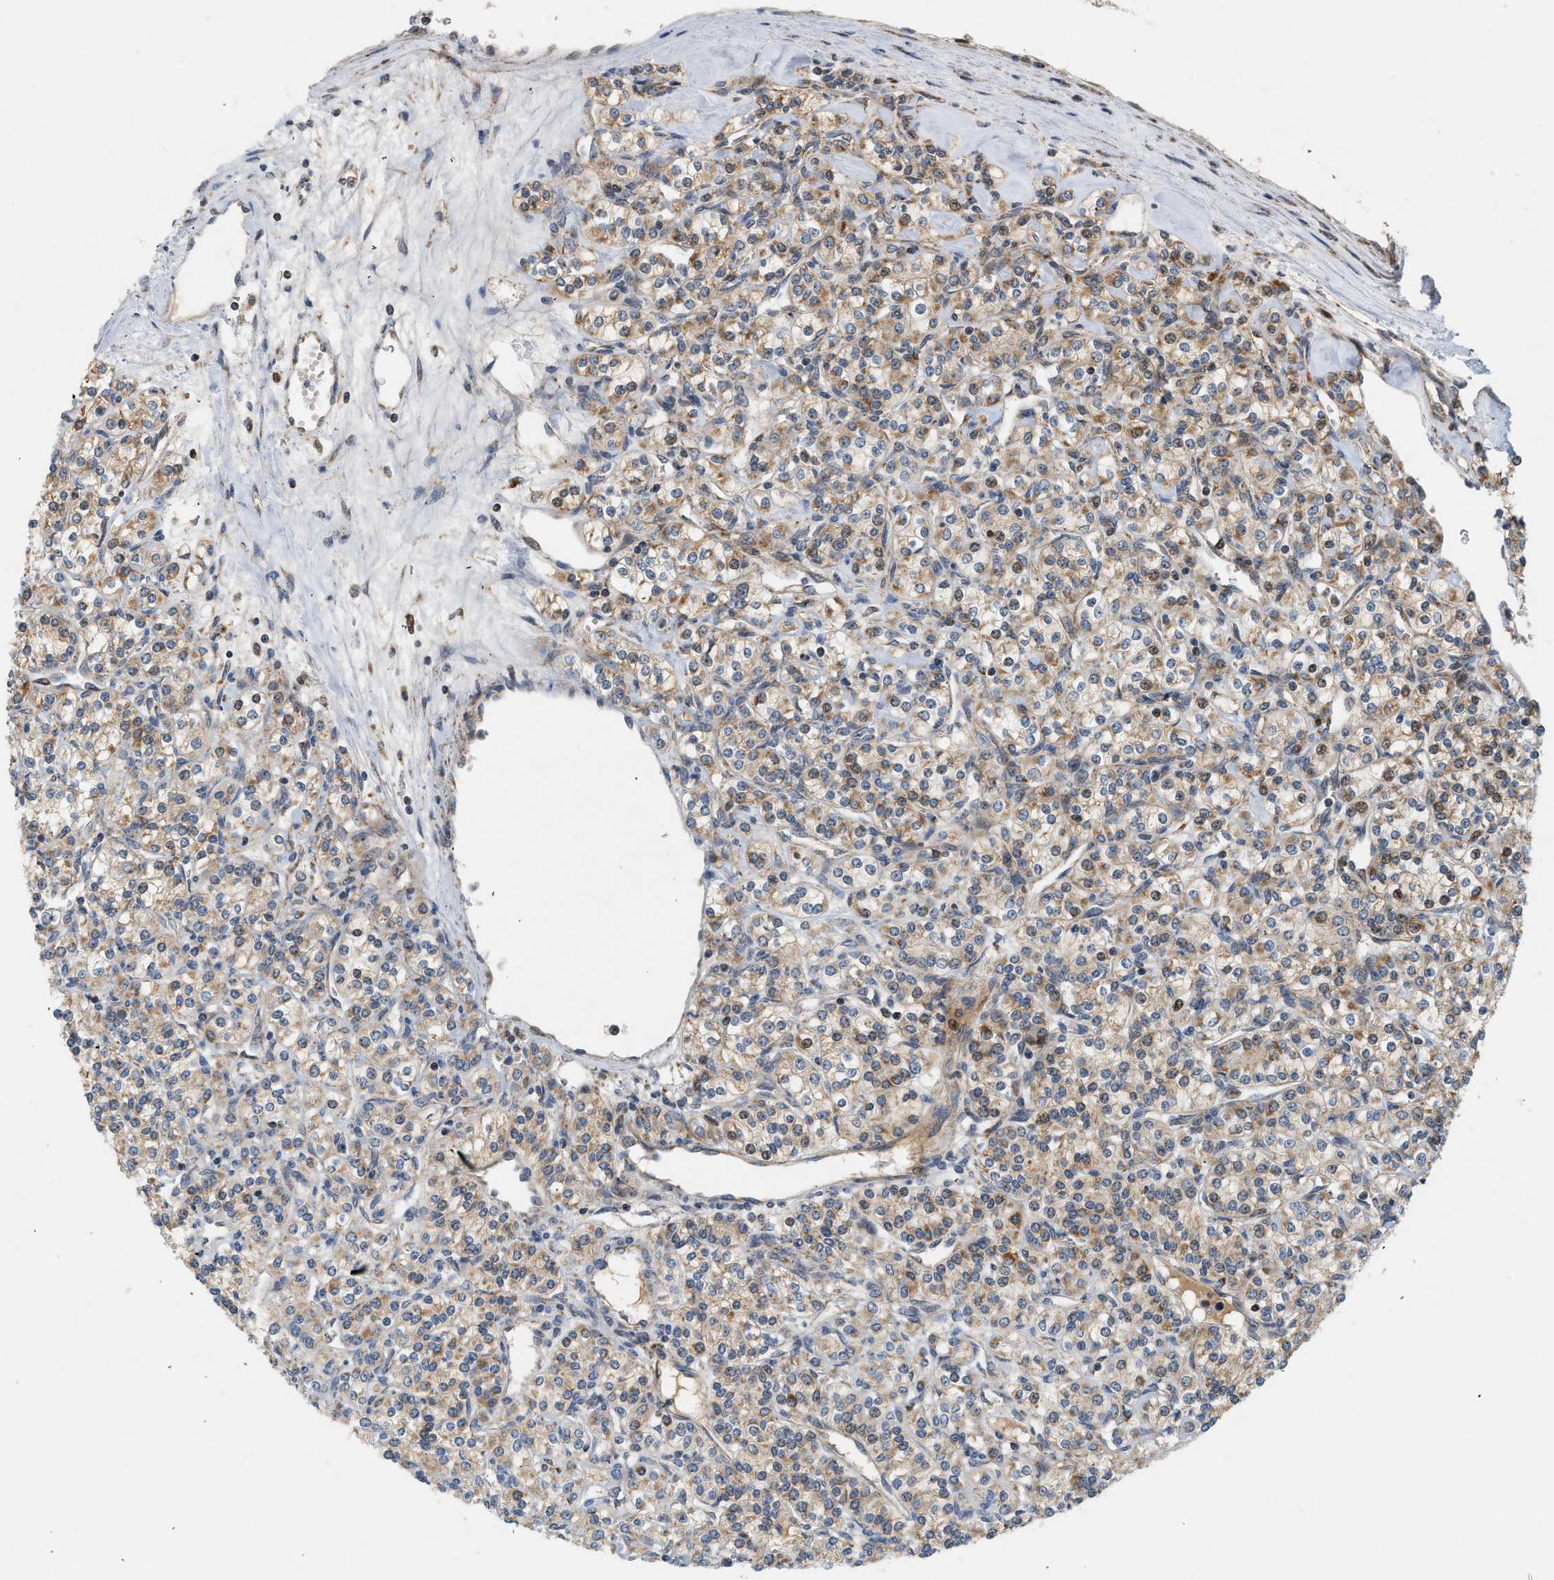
{"staining": {"intensity": "moderate", "quantity": "25%-75%", "location": "cytoplasmic/membranous"}, "tissue": "renal cancer", "cell_type": "Tumor cells", "image_type": "cancer", "snomed": [{"axis": "morphology", "description": "Adenocarcinoma, NOS"}, {"axis": "topography", "description": "Kidney"}], "caption": "This histopathology image exhibits IHC staining of human renal adenocarcinoma, with medium moderate cytoplasmic/membranous positivity in approximately 25%-75% of tumor cells.", "gene": "MCU", "patient": {"sex": "male", "age": 77}}